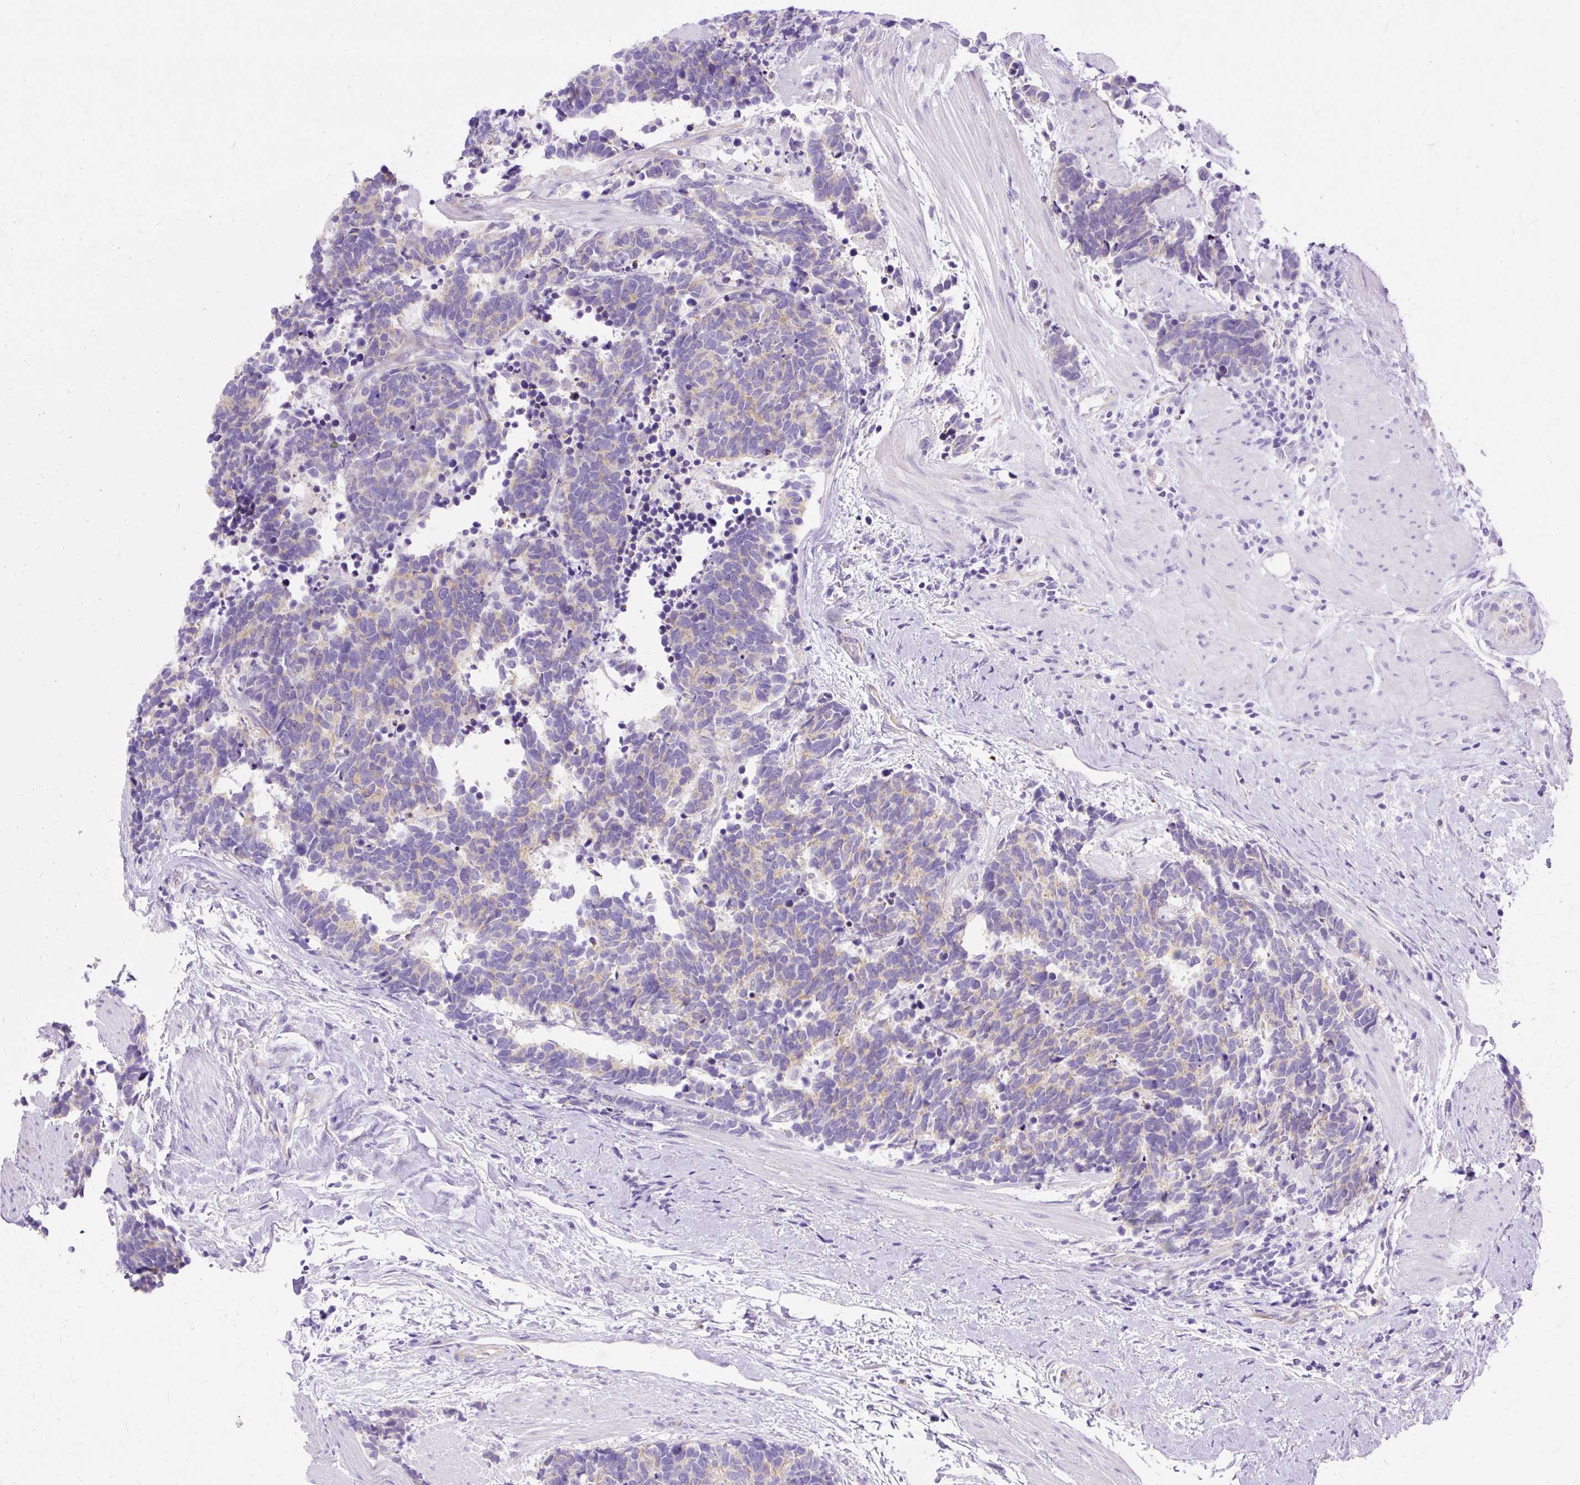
{"staining": {"intensity": "weak", "quantity": "25%-75%", "location": "cytoplasmic/membranous"}, "tissue": "carcinoid", "cell_type": "Tumor cells", "image_type": "cancer", "snomed": [{"axis": "morphology", "description": "Carcinoid, malignant, NOS"}, {"axis": "topography", "description": "Colon"}], "caption": "Immunohistochemical staining of human carcinoid exhibits low levels of weak cytoplasmic/membranous positivity in about 25%-75% of tumor cells.", "gene": "MYO6", "patient": {"sex": "female", "age": 52}}